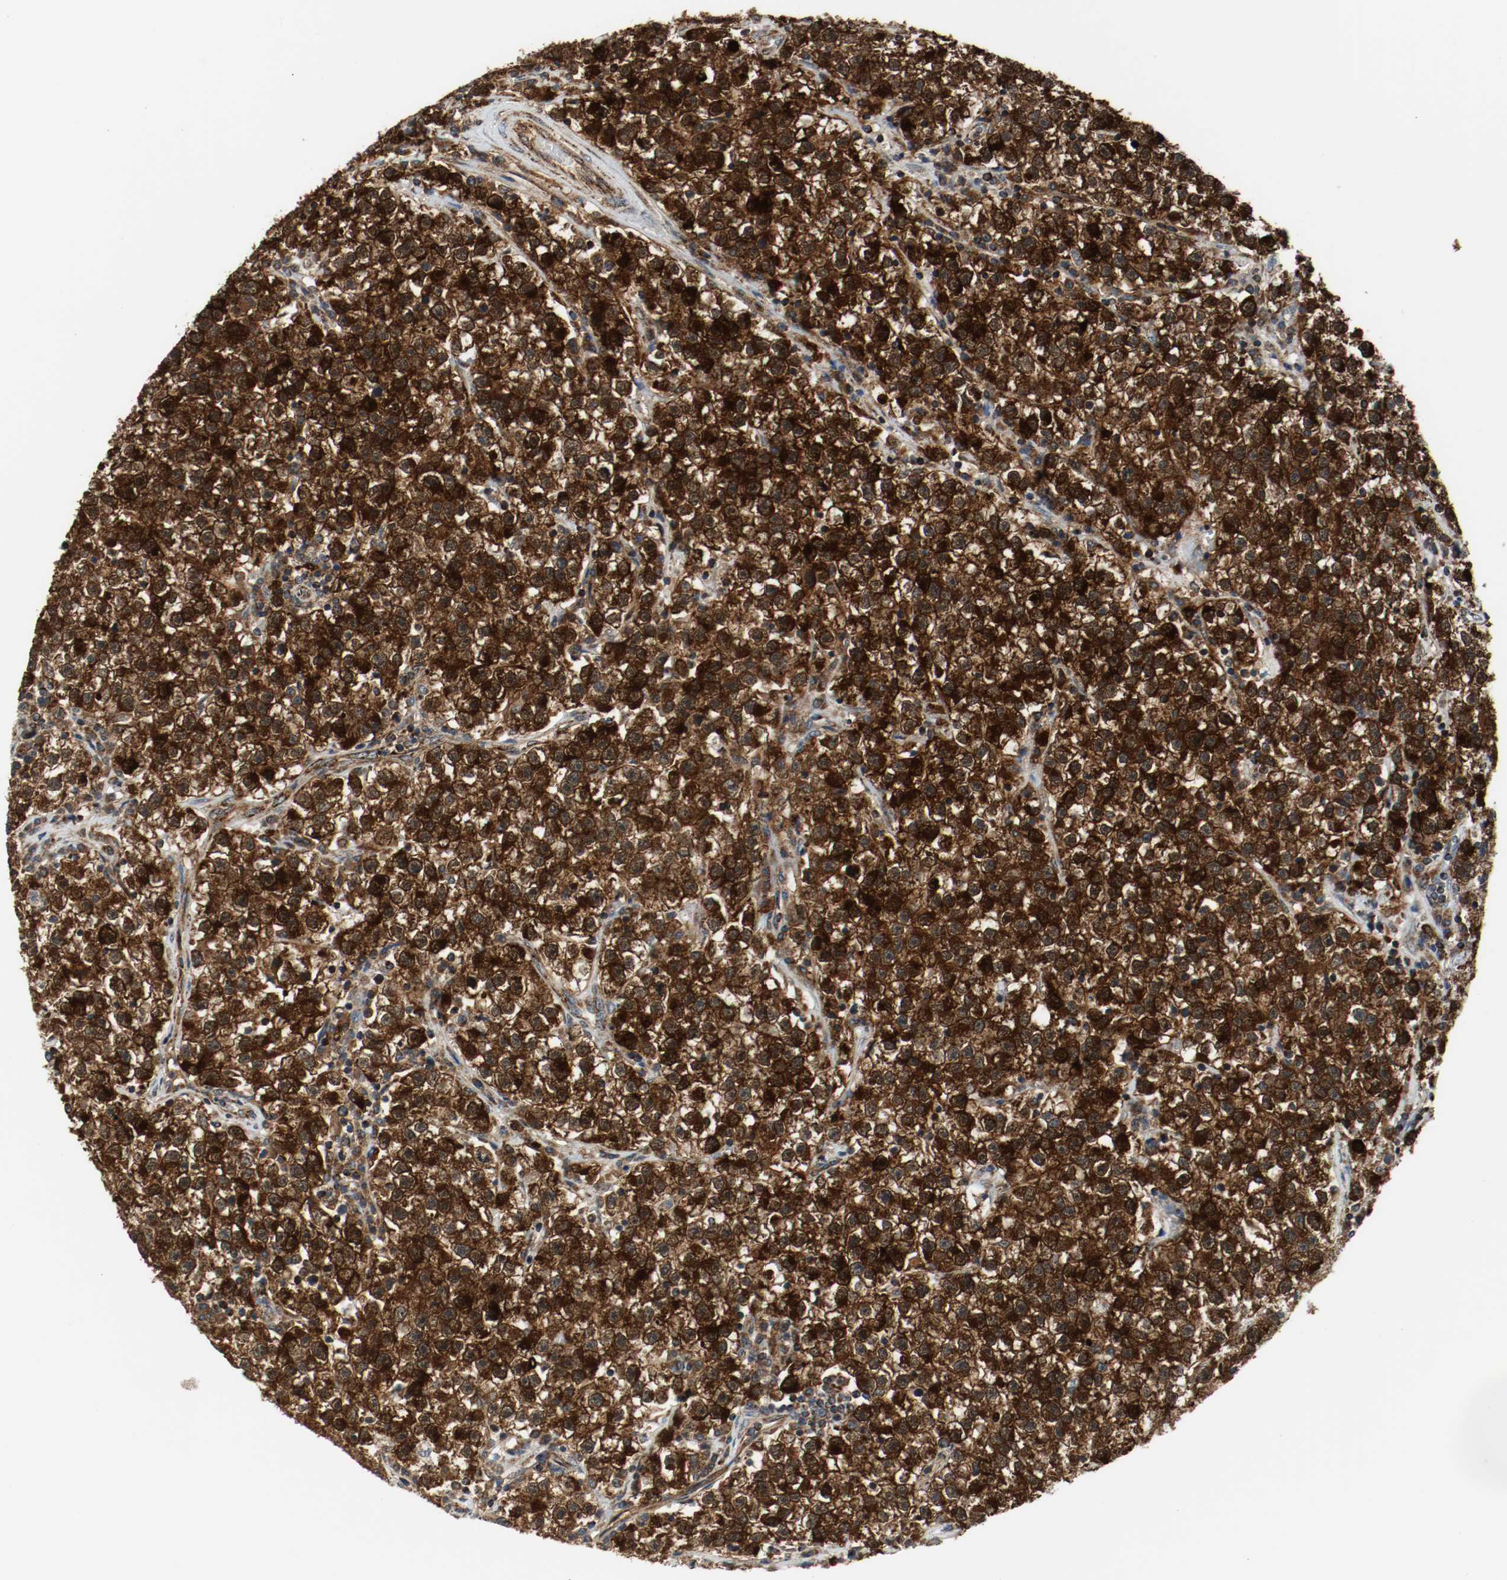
{"staining": {"intensity": "strong", "quantity": ">75%", "location": "cytoplasmic/membranous"}, "tissue": "testis cancer", "cell_type": "Tumor cells", "image_type": "cancer", "snomed": [{"axis": "morphology", "description": "Seminoma, NOS"}, {"axis": "topography", "description": "Testis"}], "caption": "An image of testis seminoma stained for a protein shows strong cytoplasmic/membranous brown staining in tumor cells.", "gene": "TXNRD1", "patient": {"sex": "male", "age": 22}}